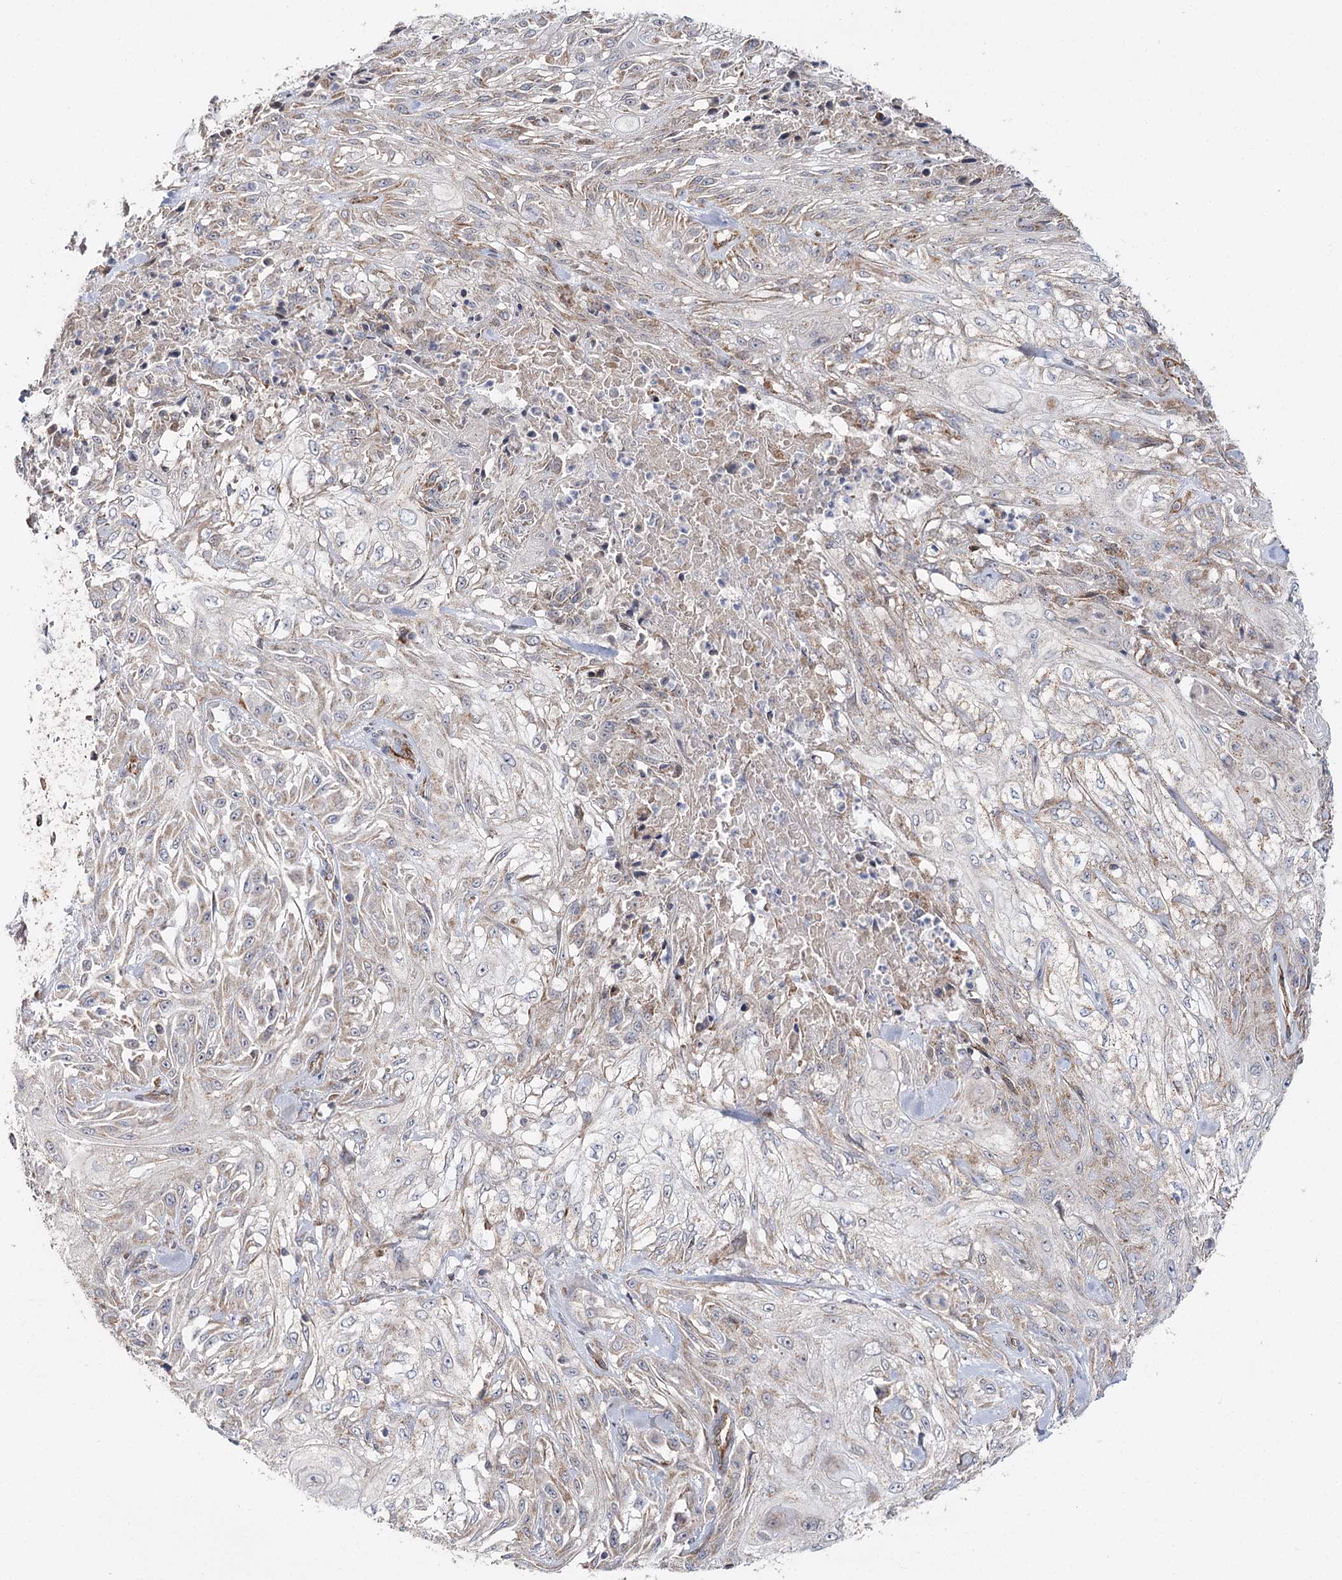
{"staining": {"intensity": "weak", "quantity": "25%-75%", "location": "cytoplasmic/membranous"}, "tissue": "skin cancer", "cell_type": "Tumor cells", "image_type": "cancer", "snomed": [{"axis": "morphology", "description": "Squamous cell carcinoma, NOS"}, {"axis": "morphology", "description": "Squamous cell carcinoma, metastatic, NOS"}, {"axis": "topography", "description": "Skin"}, {"axis": "topography", "description": "Lymph node"}], "caption": "Immunohistochemical staining of skin cancer displays weak cytoplasmic/membranous protein expression in about 25%-75% of tumor cells.", "gene": "CBR4", "patient": {"sex": "male", "age": 75}}